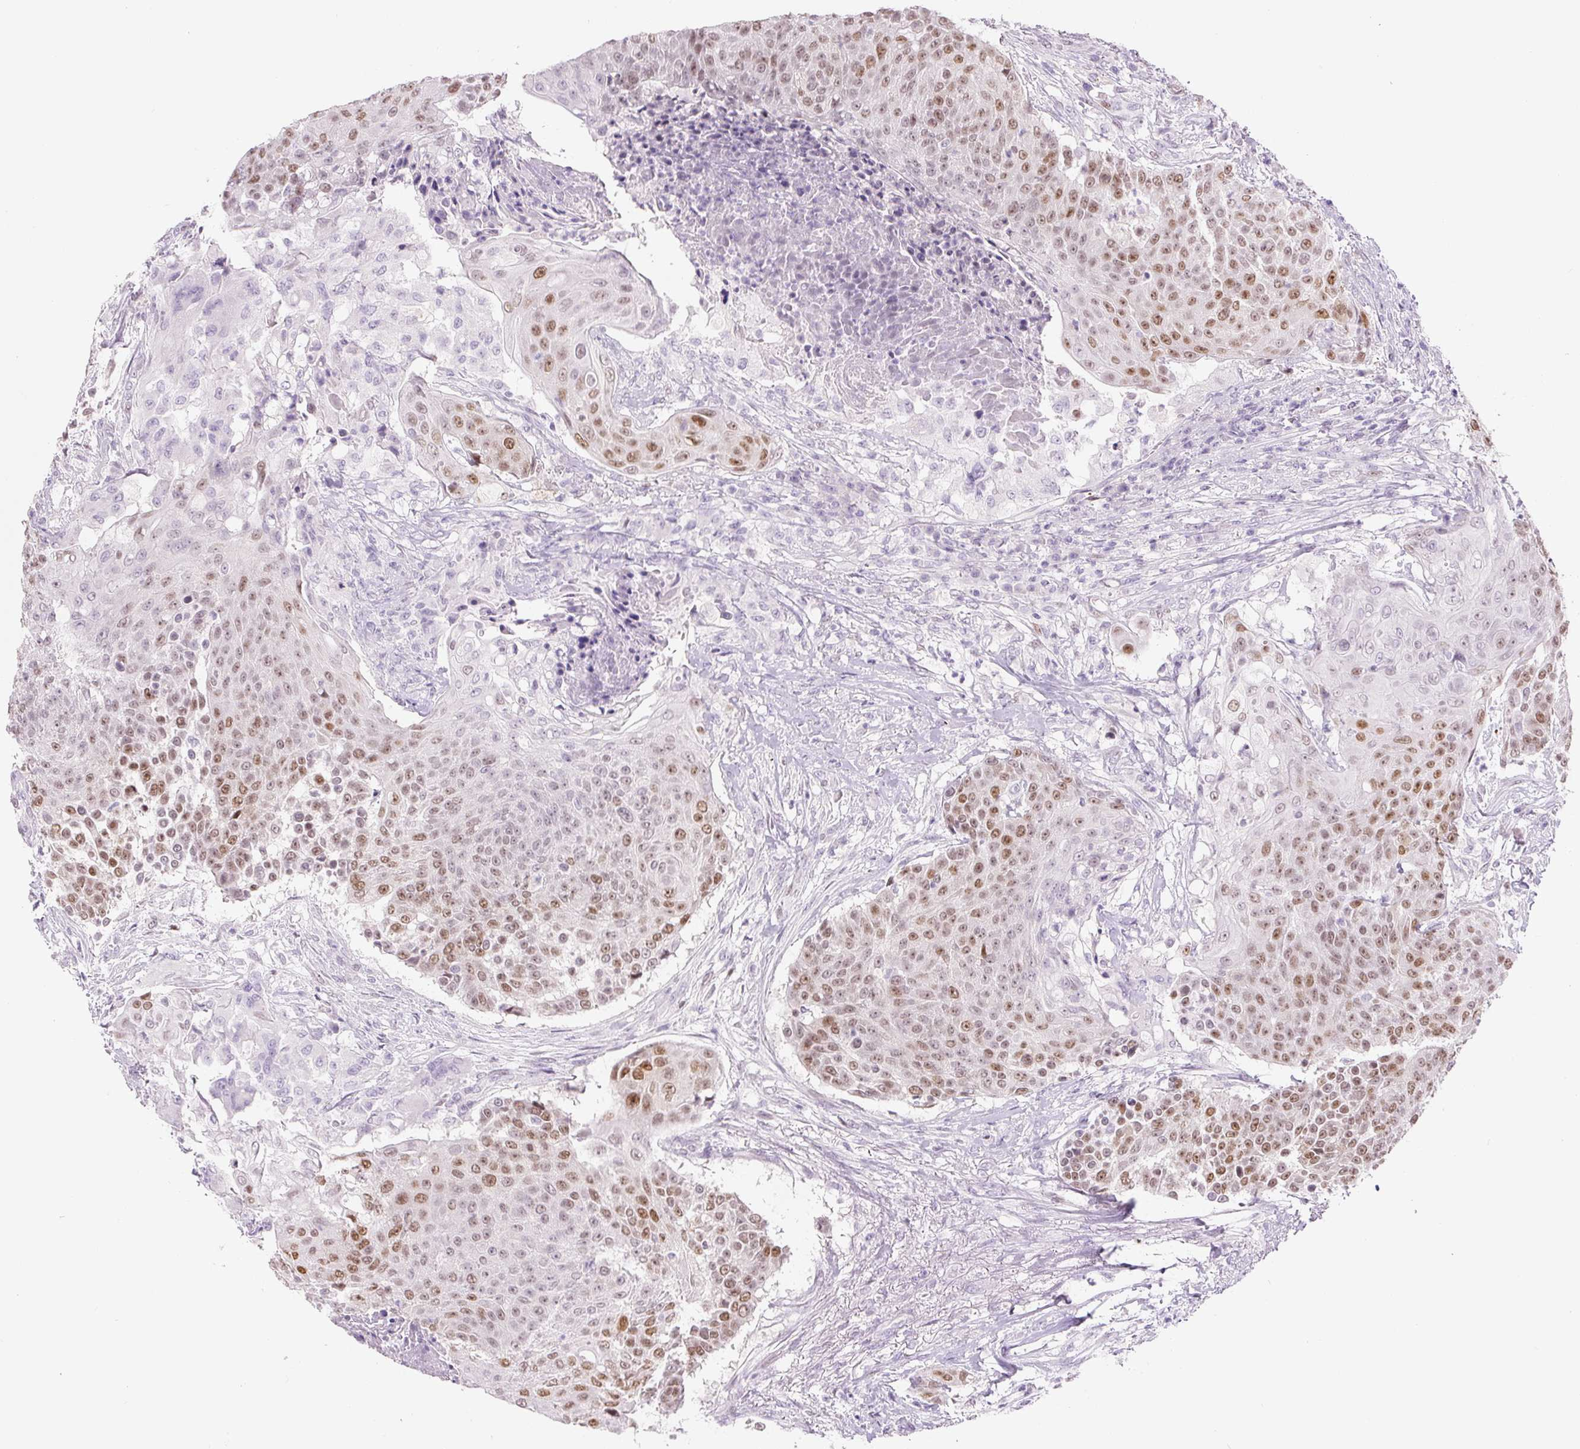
{"staining": {"intensity": "moderate", "quantity": "25%-75%", "location": "nuclear"}, "tissue": "urothelial cancer", "cell_type": "Tumor cells", "image_type": "cancer", "snomed": [{"axis": "morphology", "description": "Urothelial carcinoma, High grade"}, {"axis": "topography", "description": "Urinary bladder"}], "caption": "Moderate nuclear protein staining is seen in approximately 25%-75% of tumor cells in high-grade urothelial carcinoma.", "gene": "SIX1", "patient": {"sex": "female", "age": 63}}